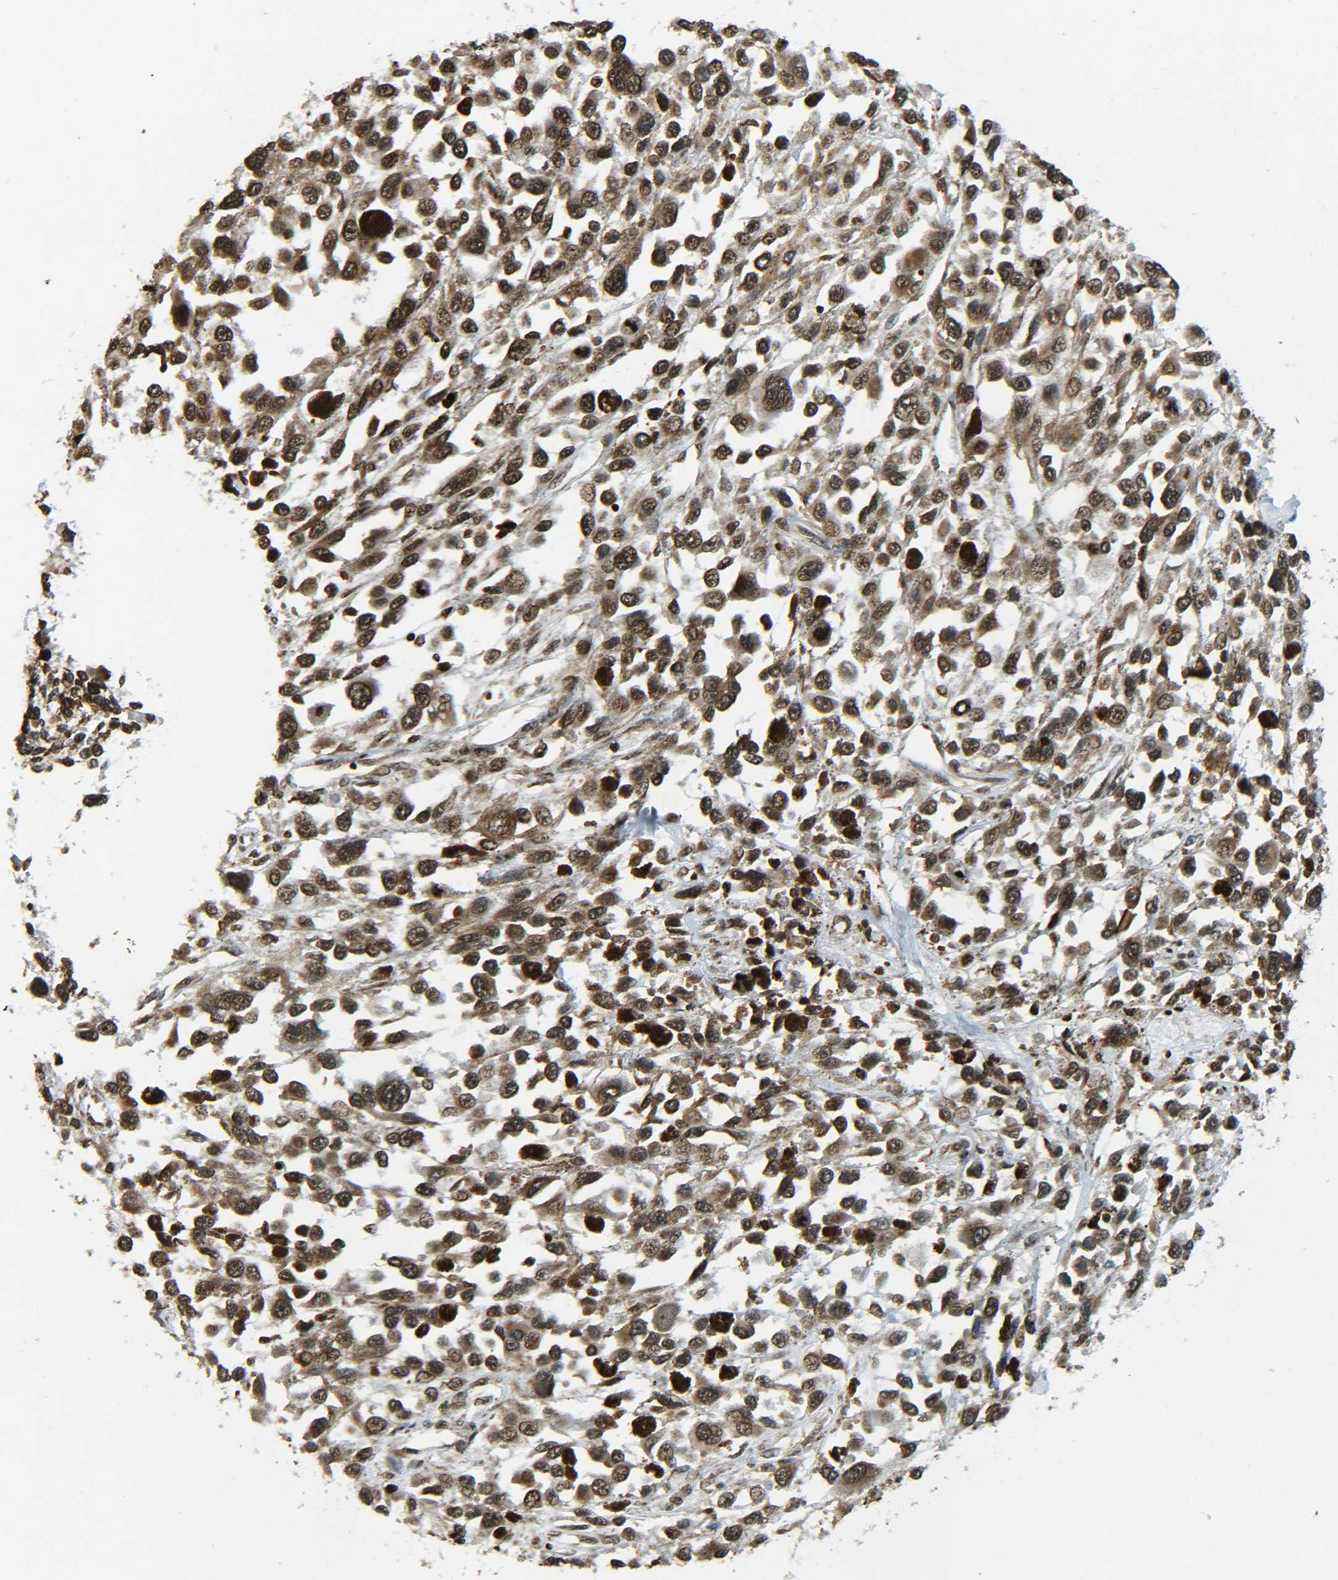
{"staining": {"intensity": "strong", "quantity": ">75%", "location": "cytoplasmic/membranous,nuclear"}, "tissue": "melanoma", "cell_type": "Tumor cells", "image_type": "cancer", "snomed": [{"axis": "morphology", "description": "Malignant melanoma, Metastatic site"}, {"axis": "topography", "description": "Lymph node"}], "caption": "High-magnification brightfield microscopy of melanoma stained with DAB (3,3'-diaminobenzidine) (brown) and counterstained with hematoxylin (blue). tumor cells exhibit strong cytoplasmic/membranous and nuclear expression is identified in approximately>75% of cells.", "gene": "NEUROG2", "patient": {"sex": "male", "age": 59}}